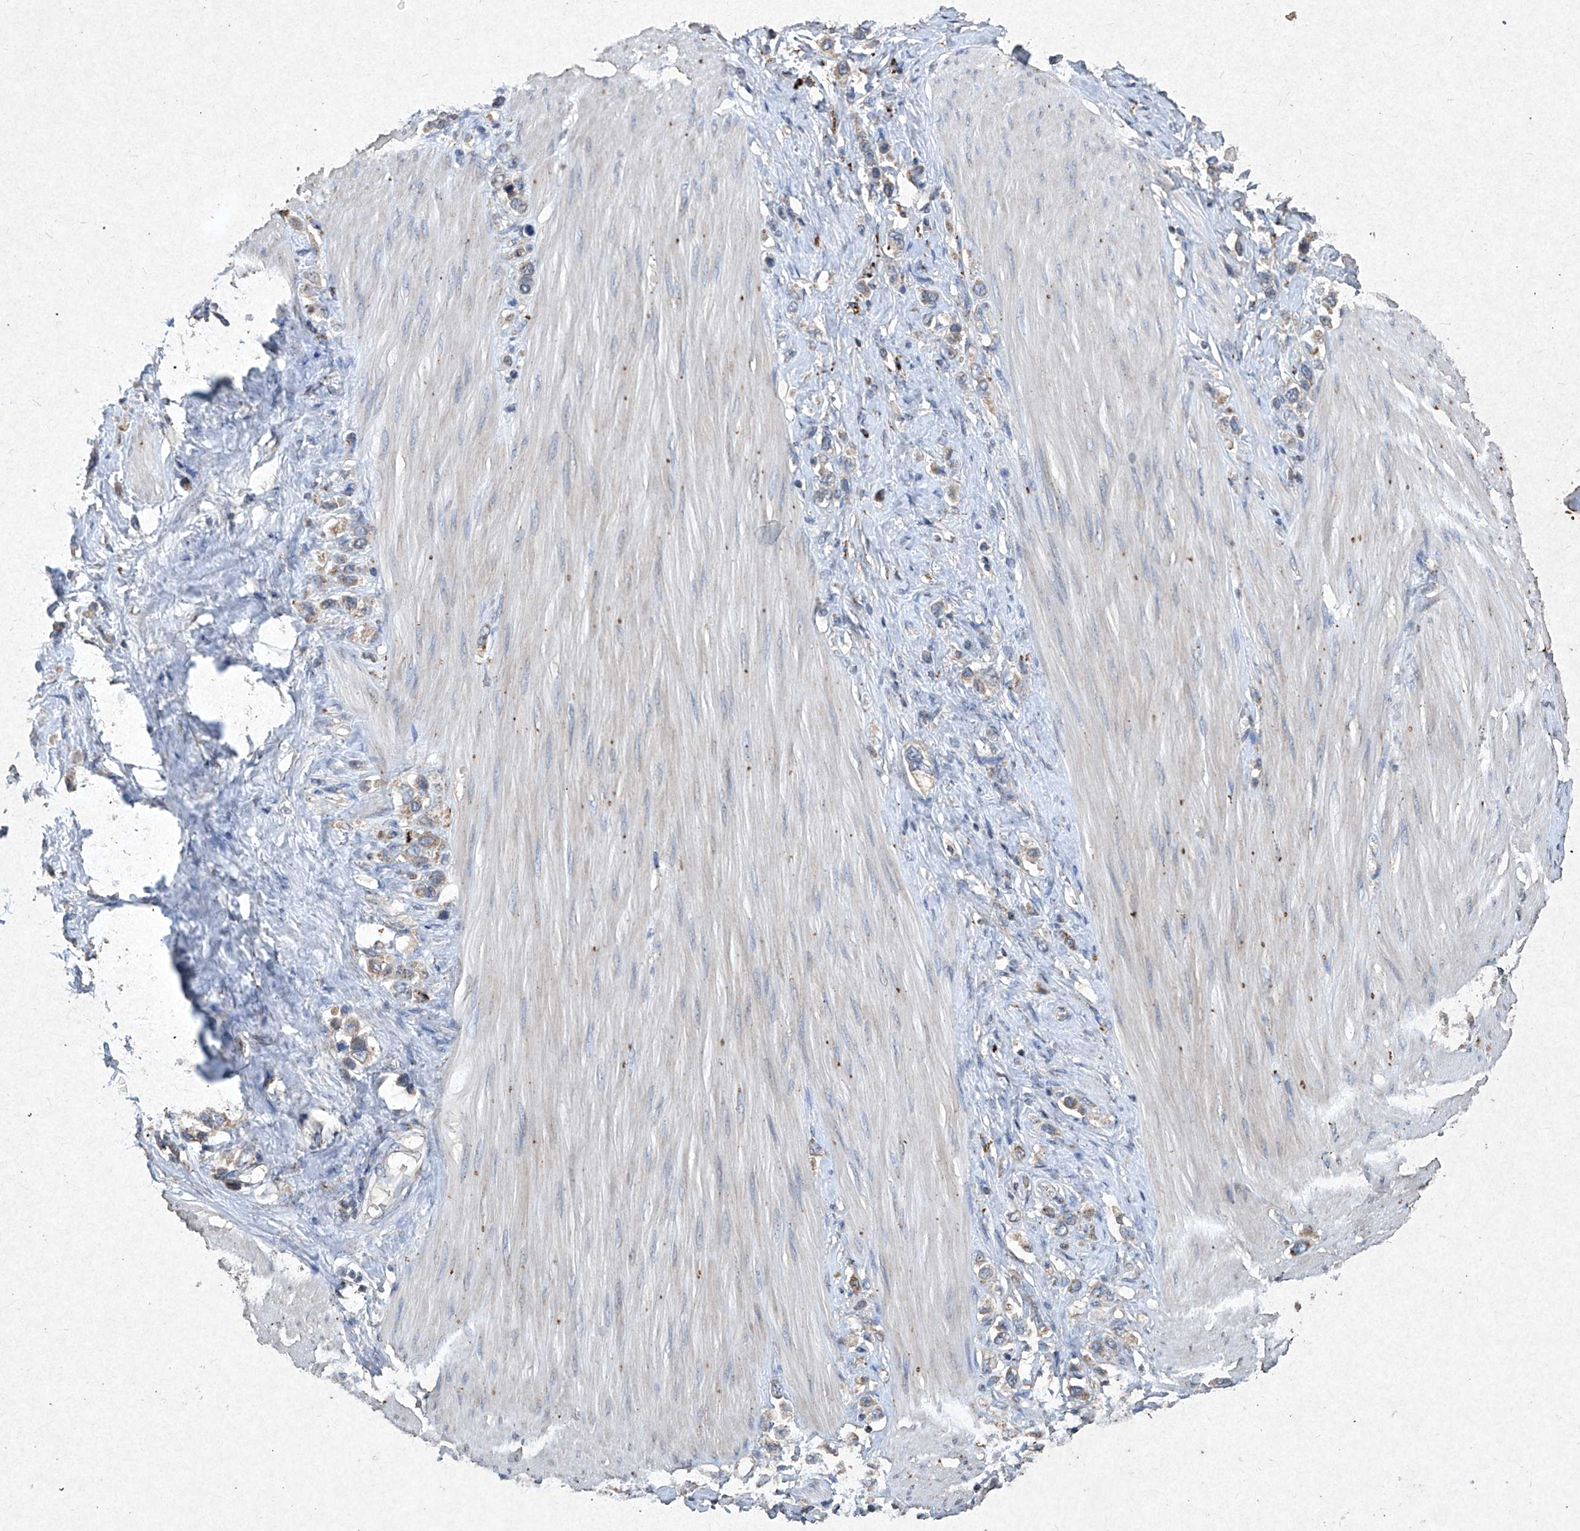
{"staining": {"intensity": "moderate", "quantity": "<25%", "location": "cytoplasmic/membranous"}, "tissue": "stomach cancer", "cell_type": "Tumor cells", "image_type": "cancer", "snomed": [{"axis": "morphology", "description": "Adenocarcinoma, NOS"}, {"axis": "topography", "description": "Stomach"}], "caption": "IHC histopathology image of stomach cancer stained for a protein (brown), which reveals low levels of moderate cytoplasmic/membranous positivity in about <25% of tumor cells.", "gene": "MED16", "patient": {"sex": "female", "age": 65}}